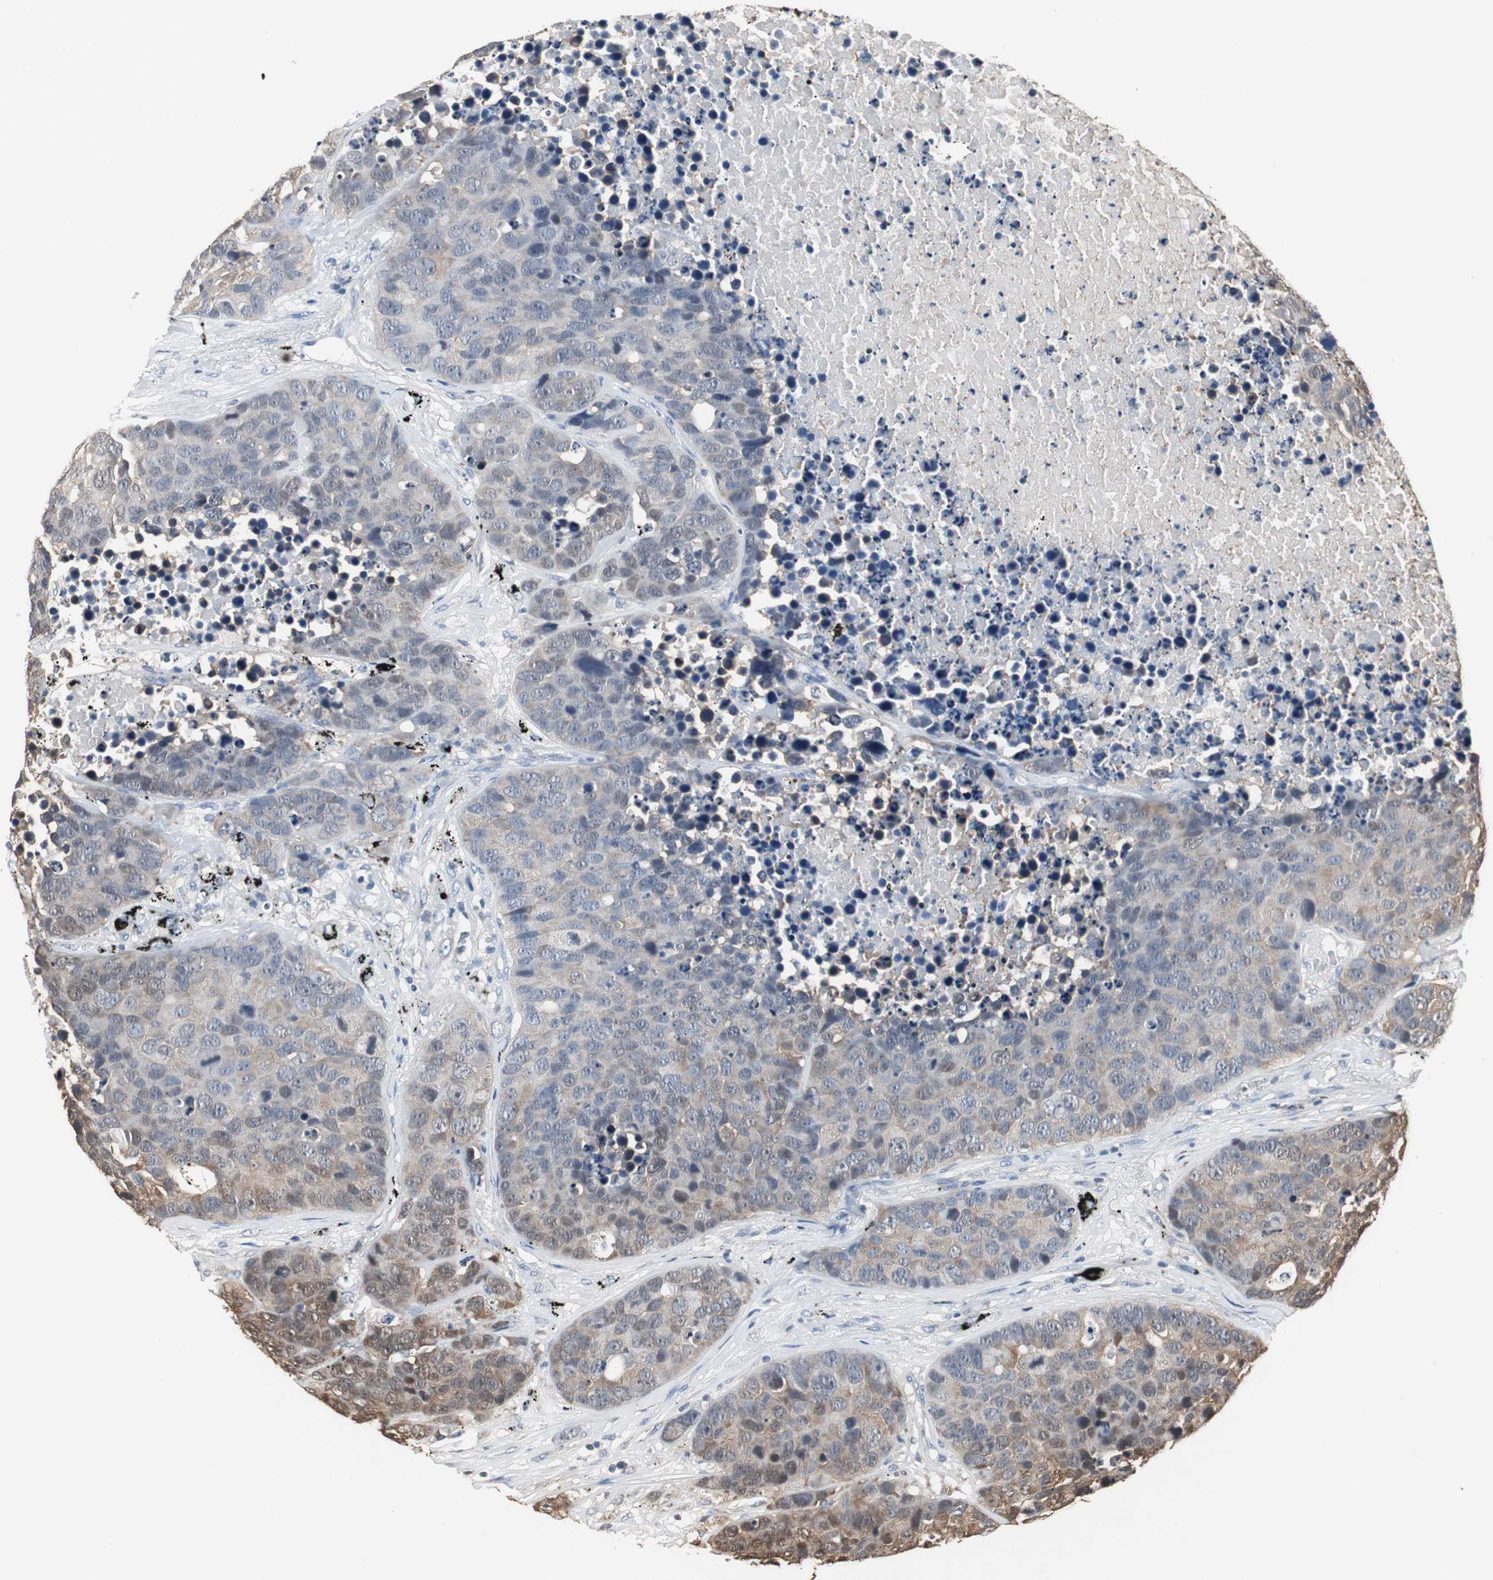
{"staining": {"intensity": "moderate", "quantity": "25%-75%", "location": "cytoplasmic/membranous"}, "tissue": "carcinoid", "cell_type": "Tumor cells", "image_type": "cancer", "snomed": [{"axis": "morphology", "description": "Carcinoid, malignant, NOS"}, {"axis": "topography", "description": "Lung"}], "caption": "Brown immunohistochemical staining in carcinoid demonstrates moderate cytoplasmic/membranous staining in about 25%-75% of tumor cells.", "gene": "ZSCAN22", "patient": {"sex": "male", "age": 60}}